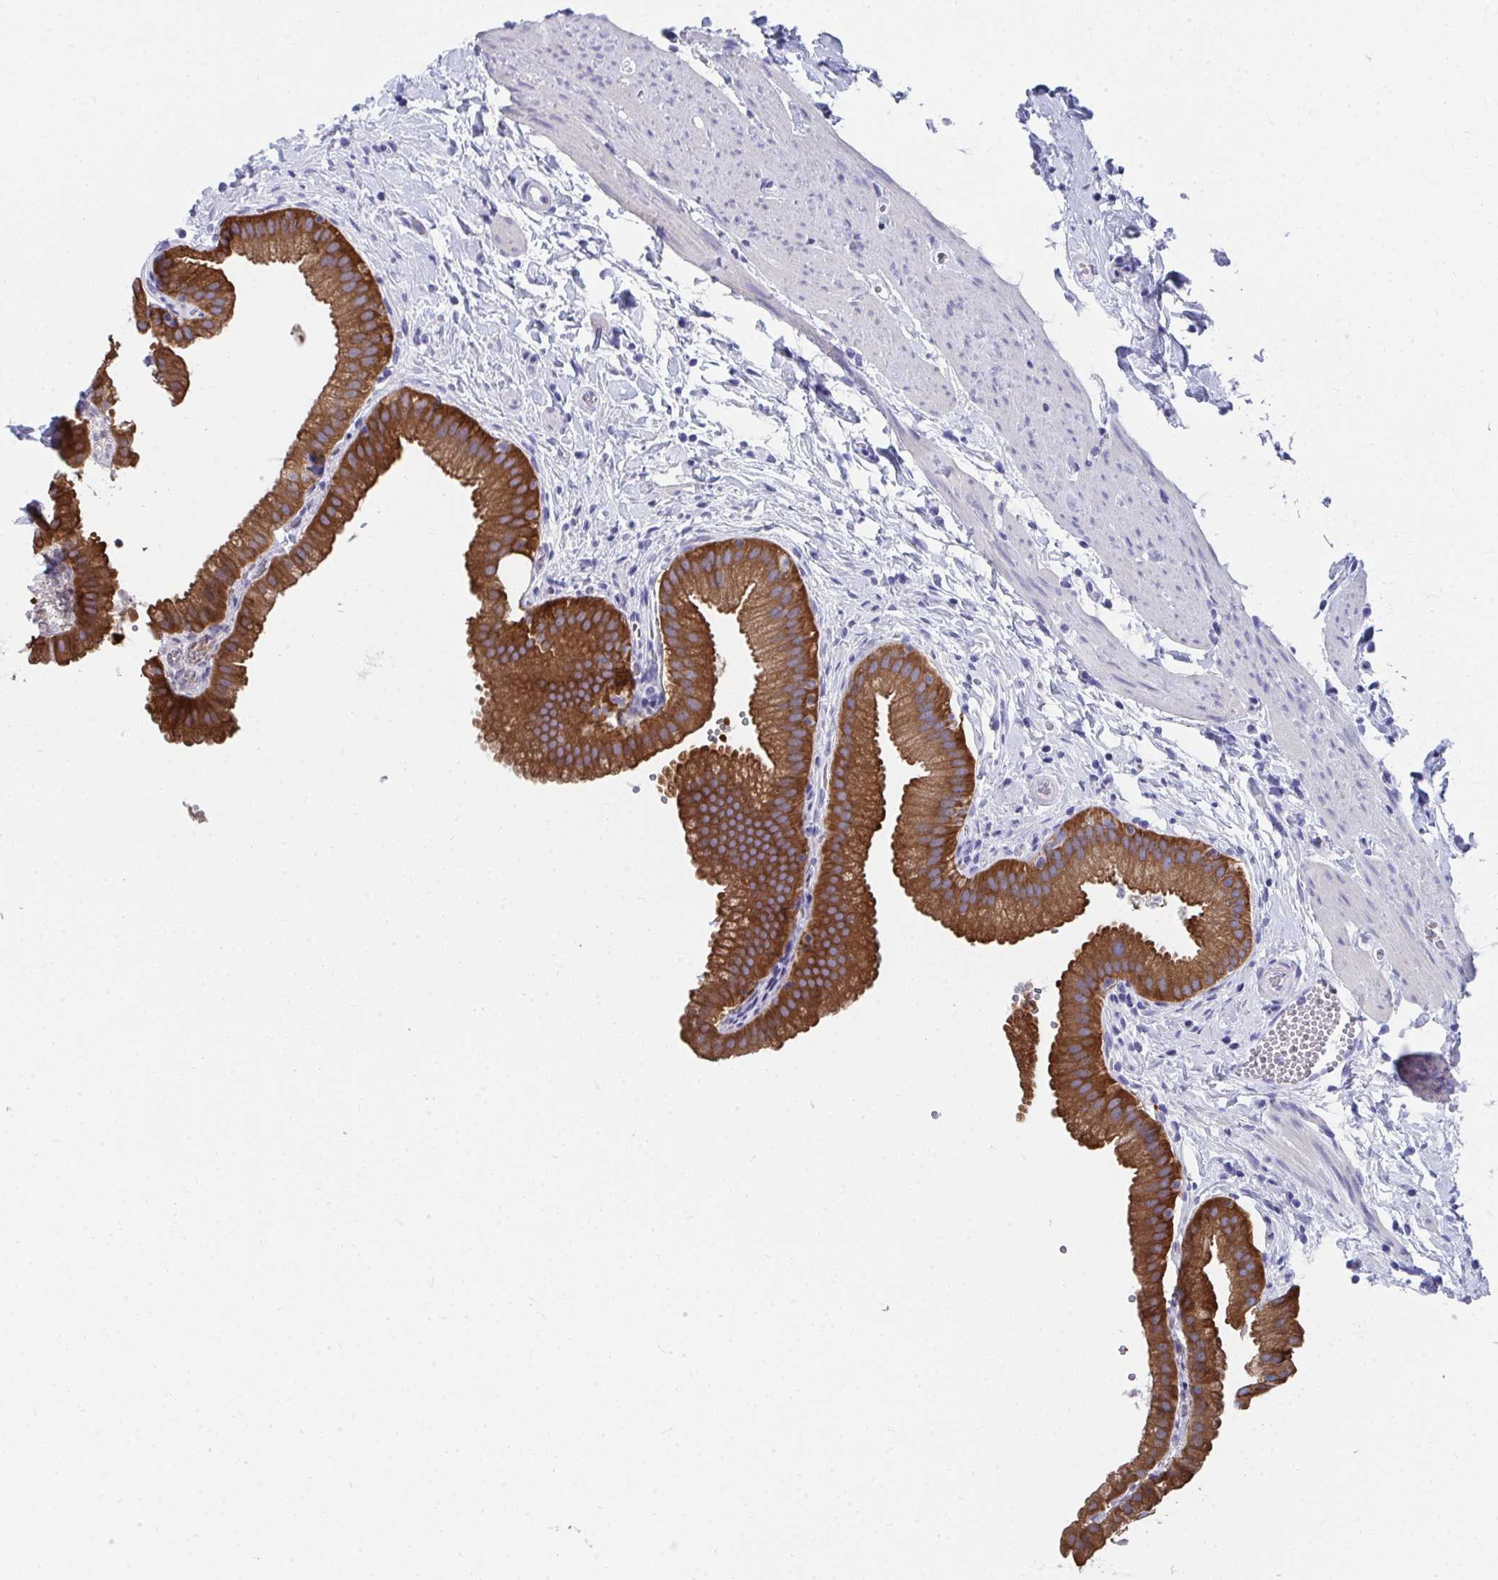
{"staining": {"intensity": "strong", "quantity": ">75%", "location": "cytoplasmic/membranous"}, "tissue": "gallbladder", "cell_type": "Glandular cells", "image_type": "normal", "snomed": [{"axis": "morphology", "description": "Normal tissue, NOS"}, {"axis": "topography", "description": "Gallbladder"}], "caption": "Immunohistochemical staining of unremarkable human gallbladder exhibits >75% levels of strong cytoplasmic/membranous protein staining in approximately >75% of glandular cells.", "gene": "HGD", "patient": {"sex": "female", "age": 63}}